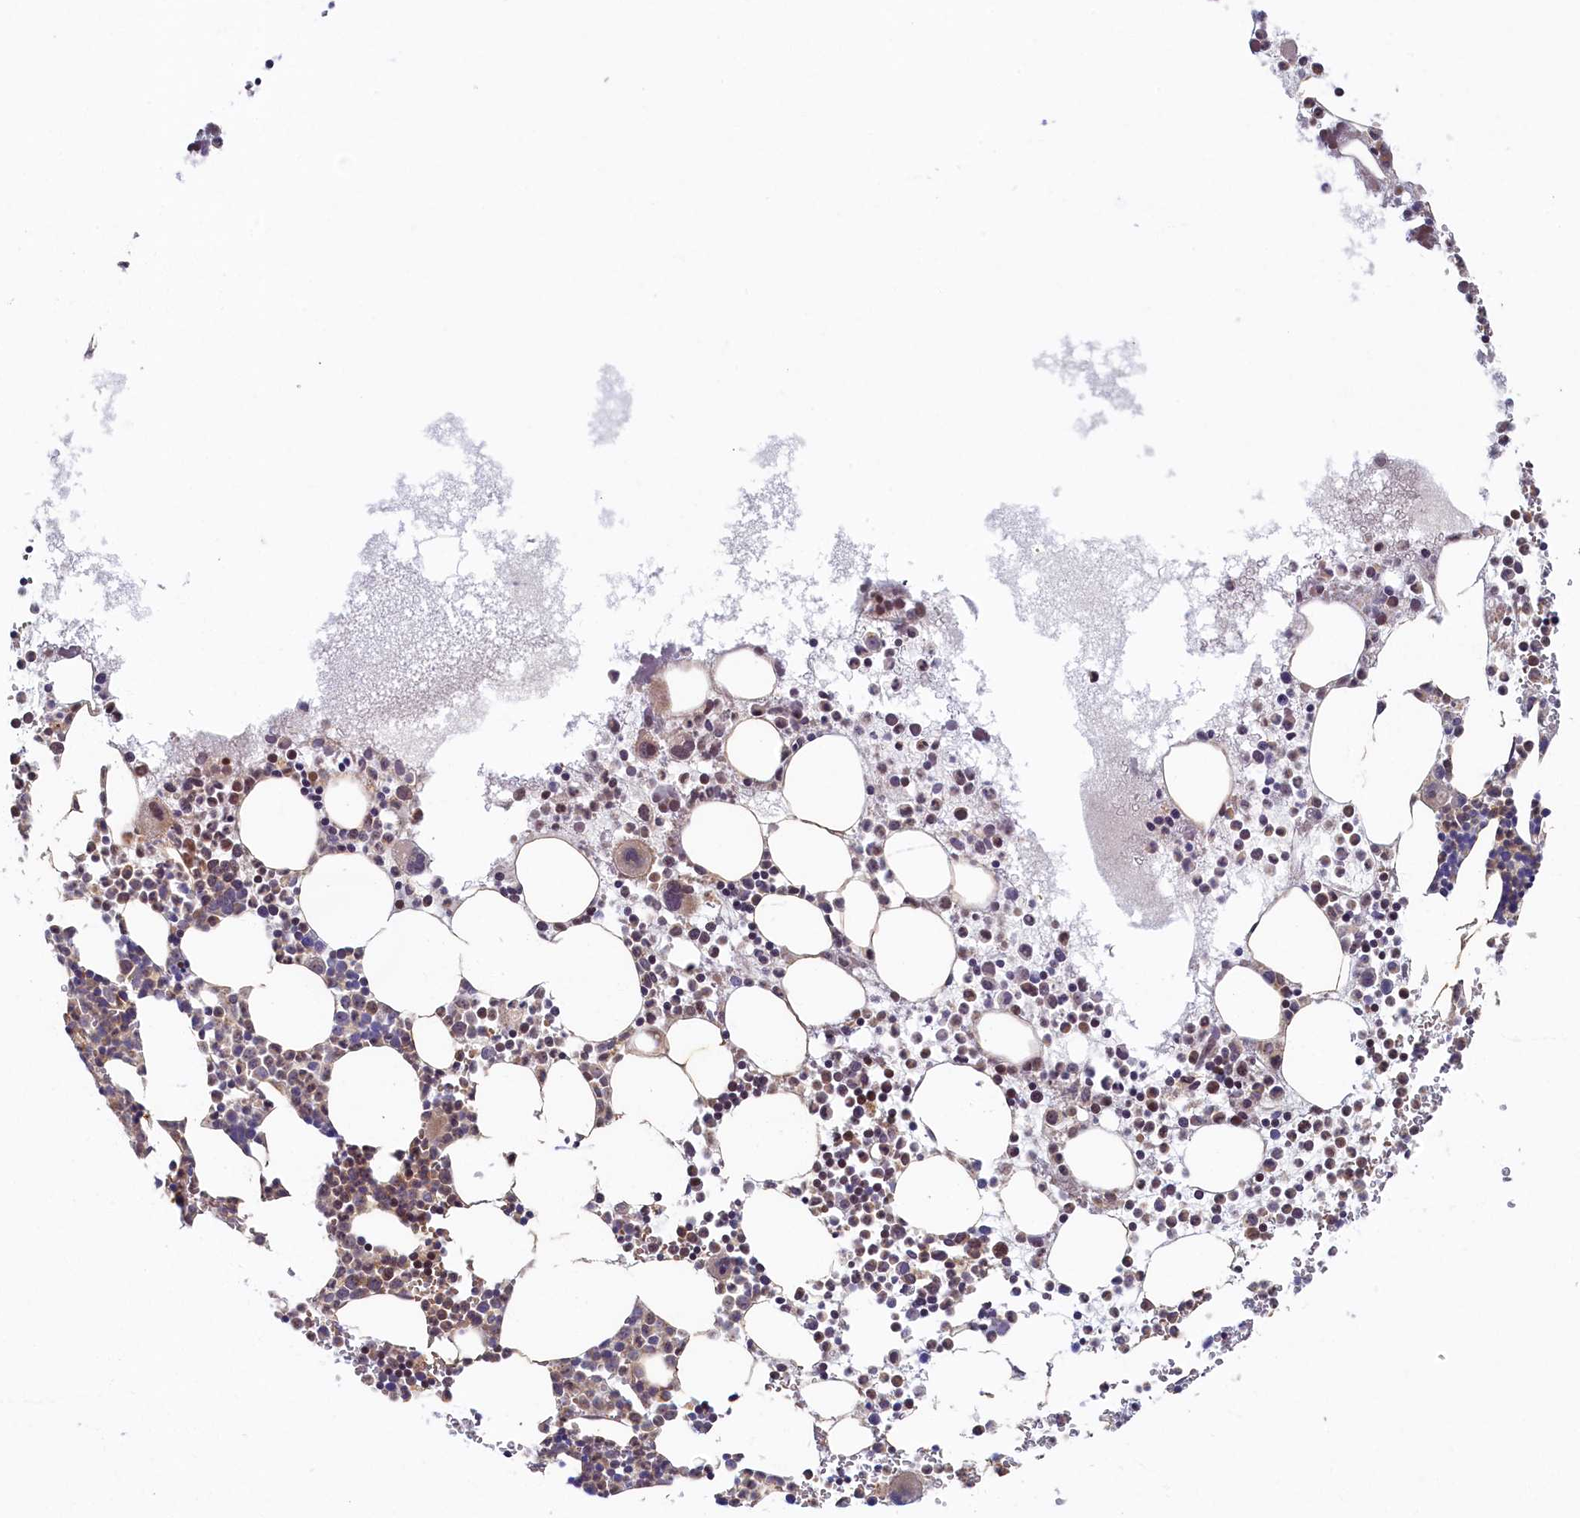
{"staining": {"intensity": "weak", "quantity": "25%-75%", "location": "cytoplasmic/membranous"}, "tissue": "bone marrow", "cell_type": "Hematopoietic cells", "image_type": "normal", "snomed": [{"axis": "morphology", "description": "Normal tissue, NOS"}, {"axis": "topography", "description": "Bone marrow"}], "caption": "An image showing weak cytoplasmic/membranous staining in about 25%-75% of hematopoietic cells in benign bone marrow, as visualized by brown immunohistochemical staining.", "gene": "CEP20", "patient": {"sex": "female", "age": 78}}